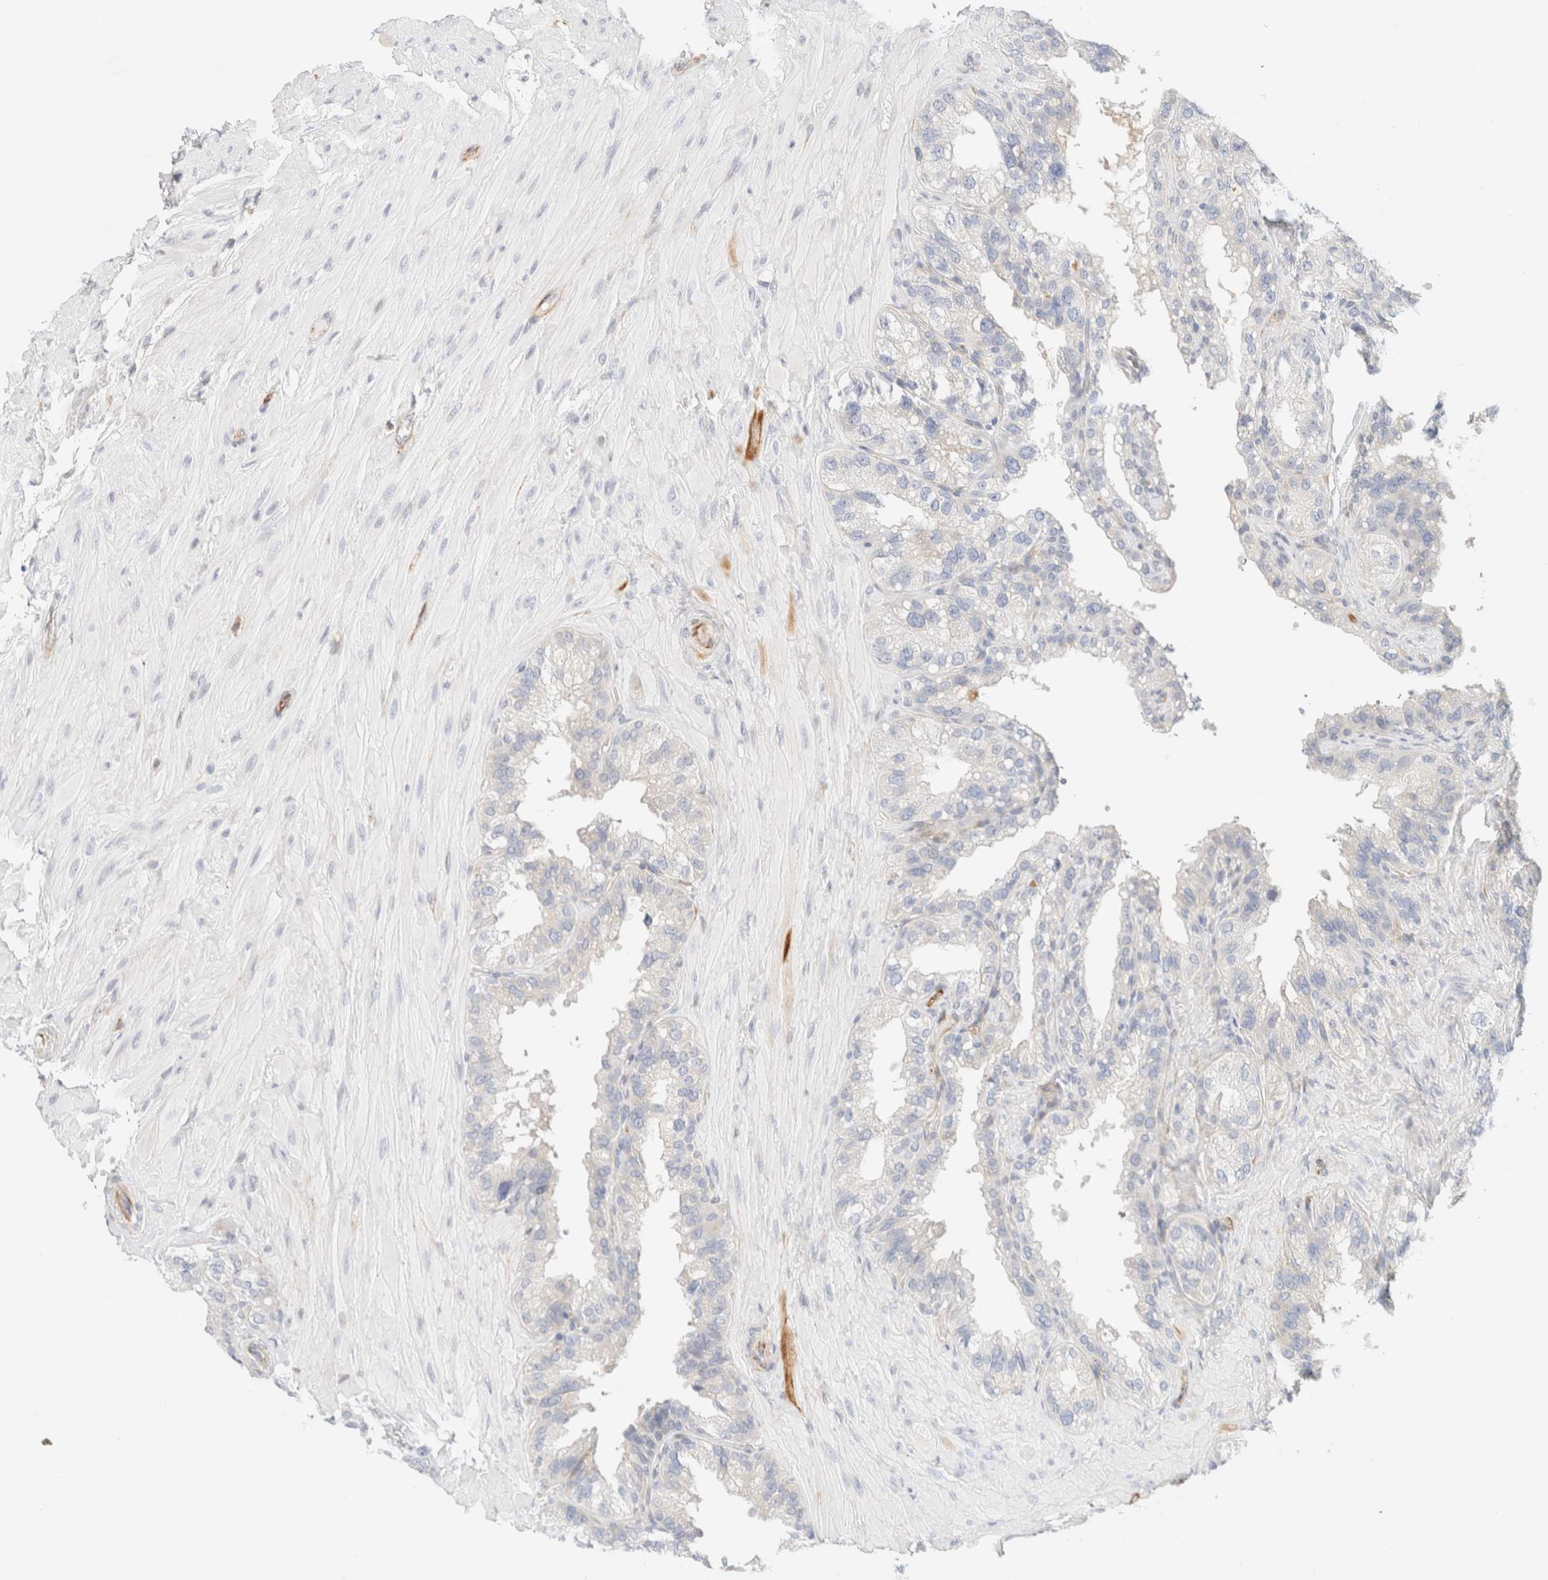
{"staining": {"intensity": "negative", "quantity": "none", "location": "none"}, "tissue": "seminal vesicle", "cell_type": "Glandular cells", "image_type": "normal", "snomed": [{"axis": "morphology", "description": "Normal tissue, NOS"}, {"axis": "topography", "description": "Seminal veicle"}], "caption": "IHC histopathology image of unremarkable seminal vesicle: human seminal vesicle stained with DAB (3,3'-diaminobenzidine) shows no significant protein staining in glandular cells. The staining is performed using DAB (3,3'-diaminobenzidine) brown chromogen with nuclei counter-stained in using hematoxylin.", "gene": "SLC25A48", "patient": {"sex": "male", "age": 68}}